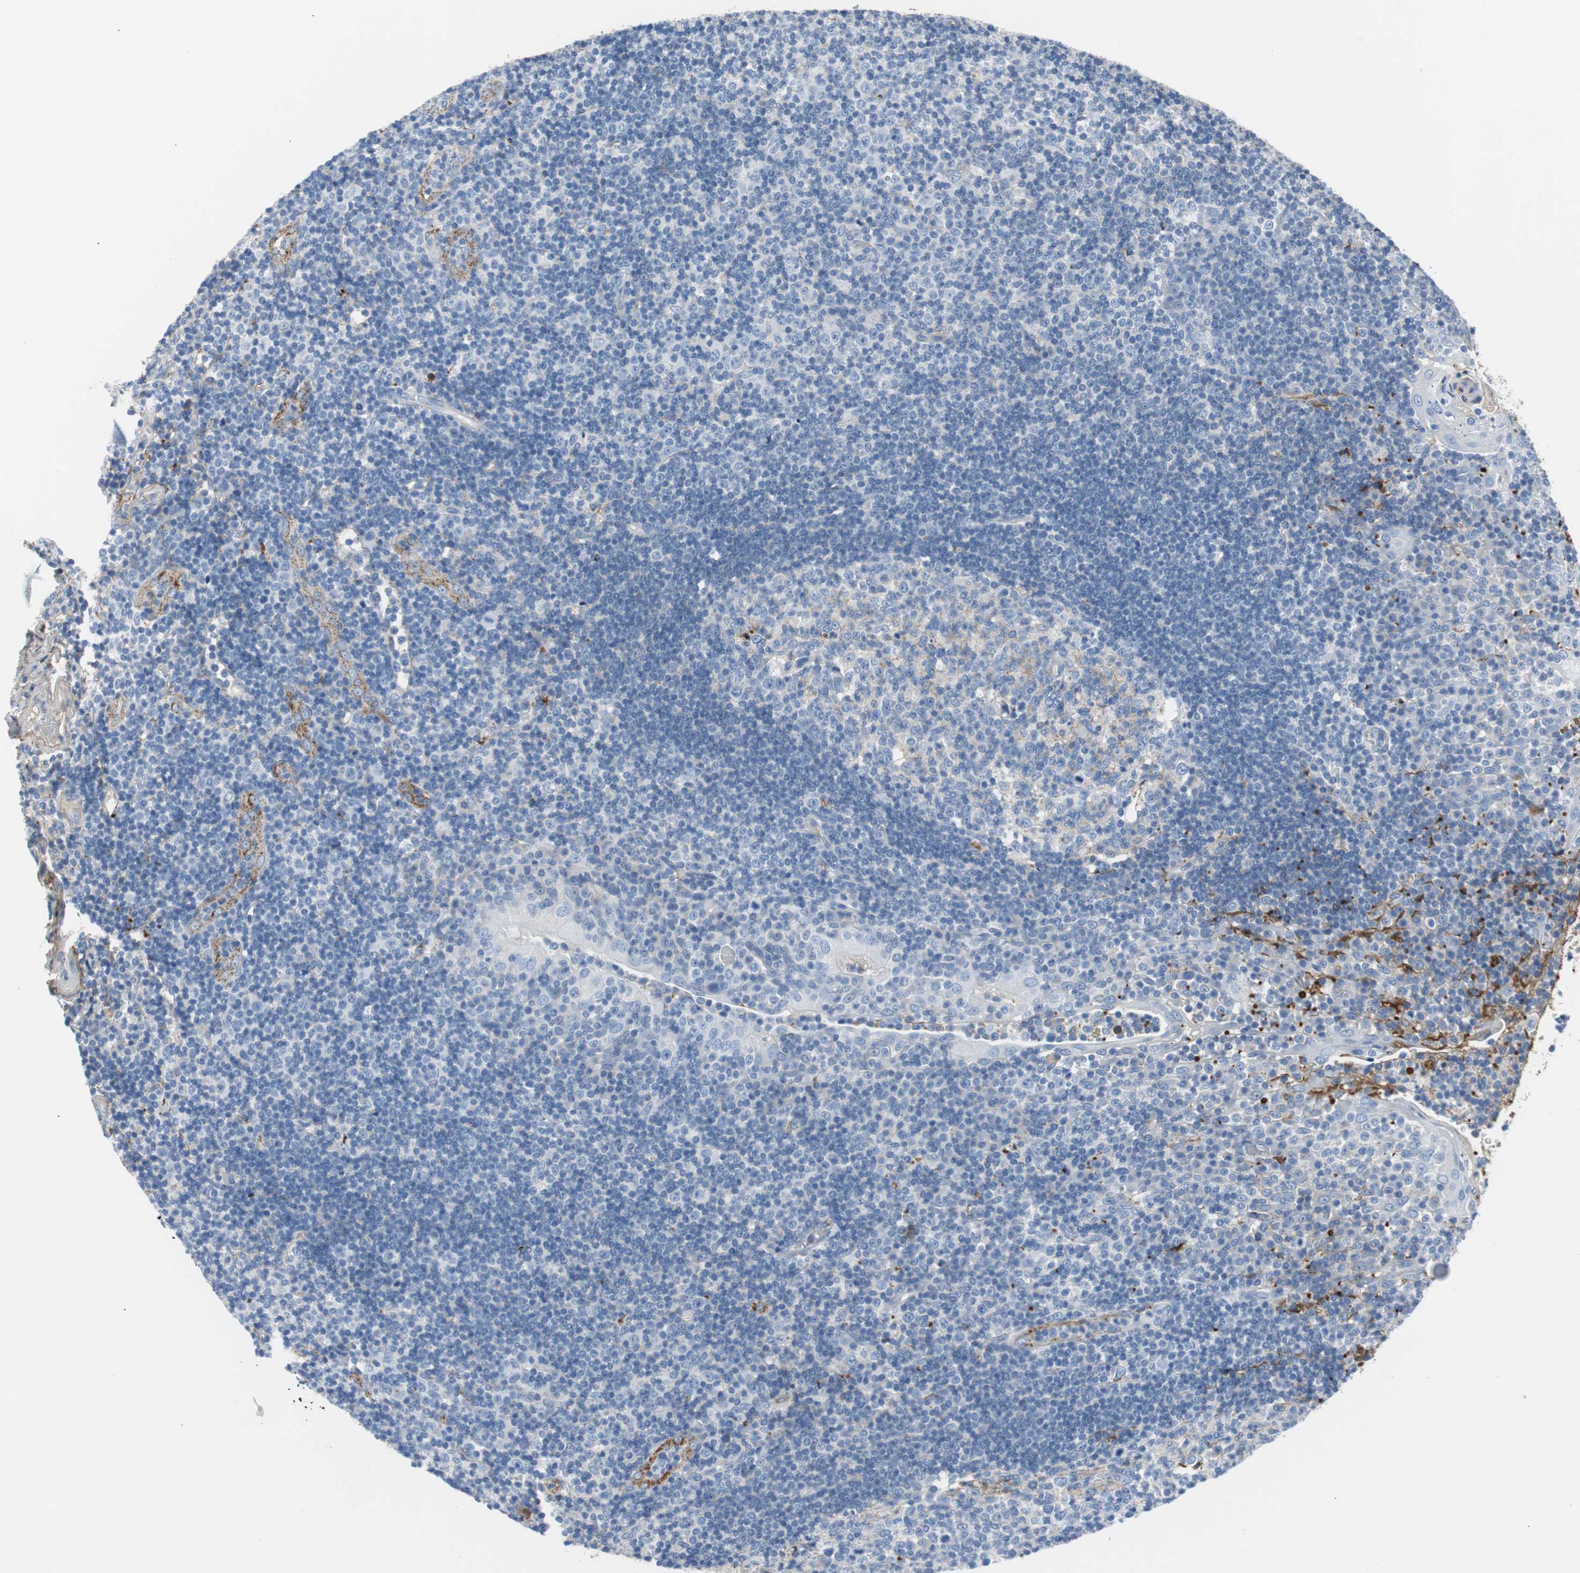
{"staining": {"intensity": "weak", "quantity": "25%-75%", "location": "cytoplasmic/membranous"}, "tissue": "tonsil", "cell_type": "Germinal center cells", "image_type": "normal", "snomed": [{"axis": "morphology", "description": "Normal tissue, NOS"}, {"axis": "topography", "description": "Tonsil"}], "caption": "Brown immunohistochemical staining in normal tonsil displays weak cytoplasmic/membranous staining in about 25%-75% of germinal center cells.", "gene": "APCS", "patient": {"sex": "female", "age": 40}}